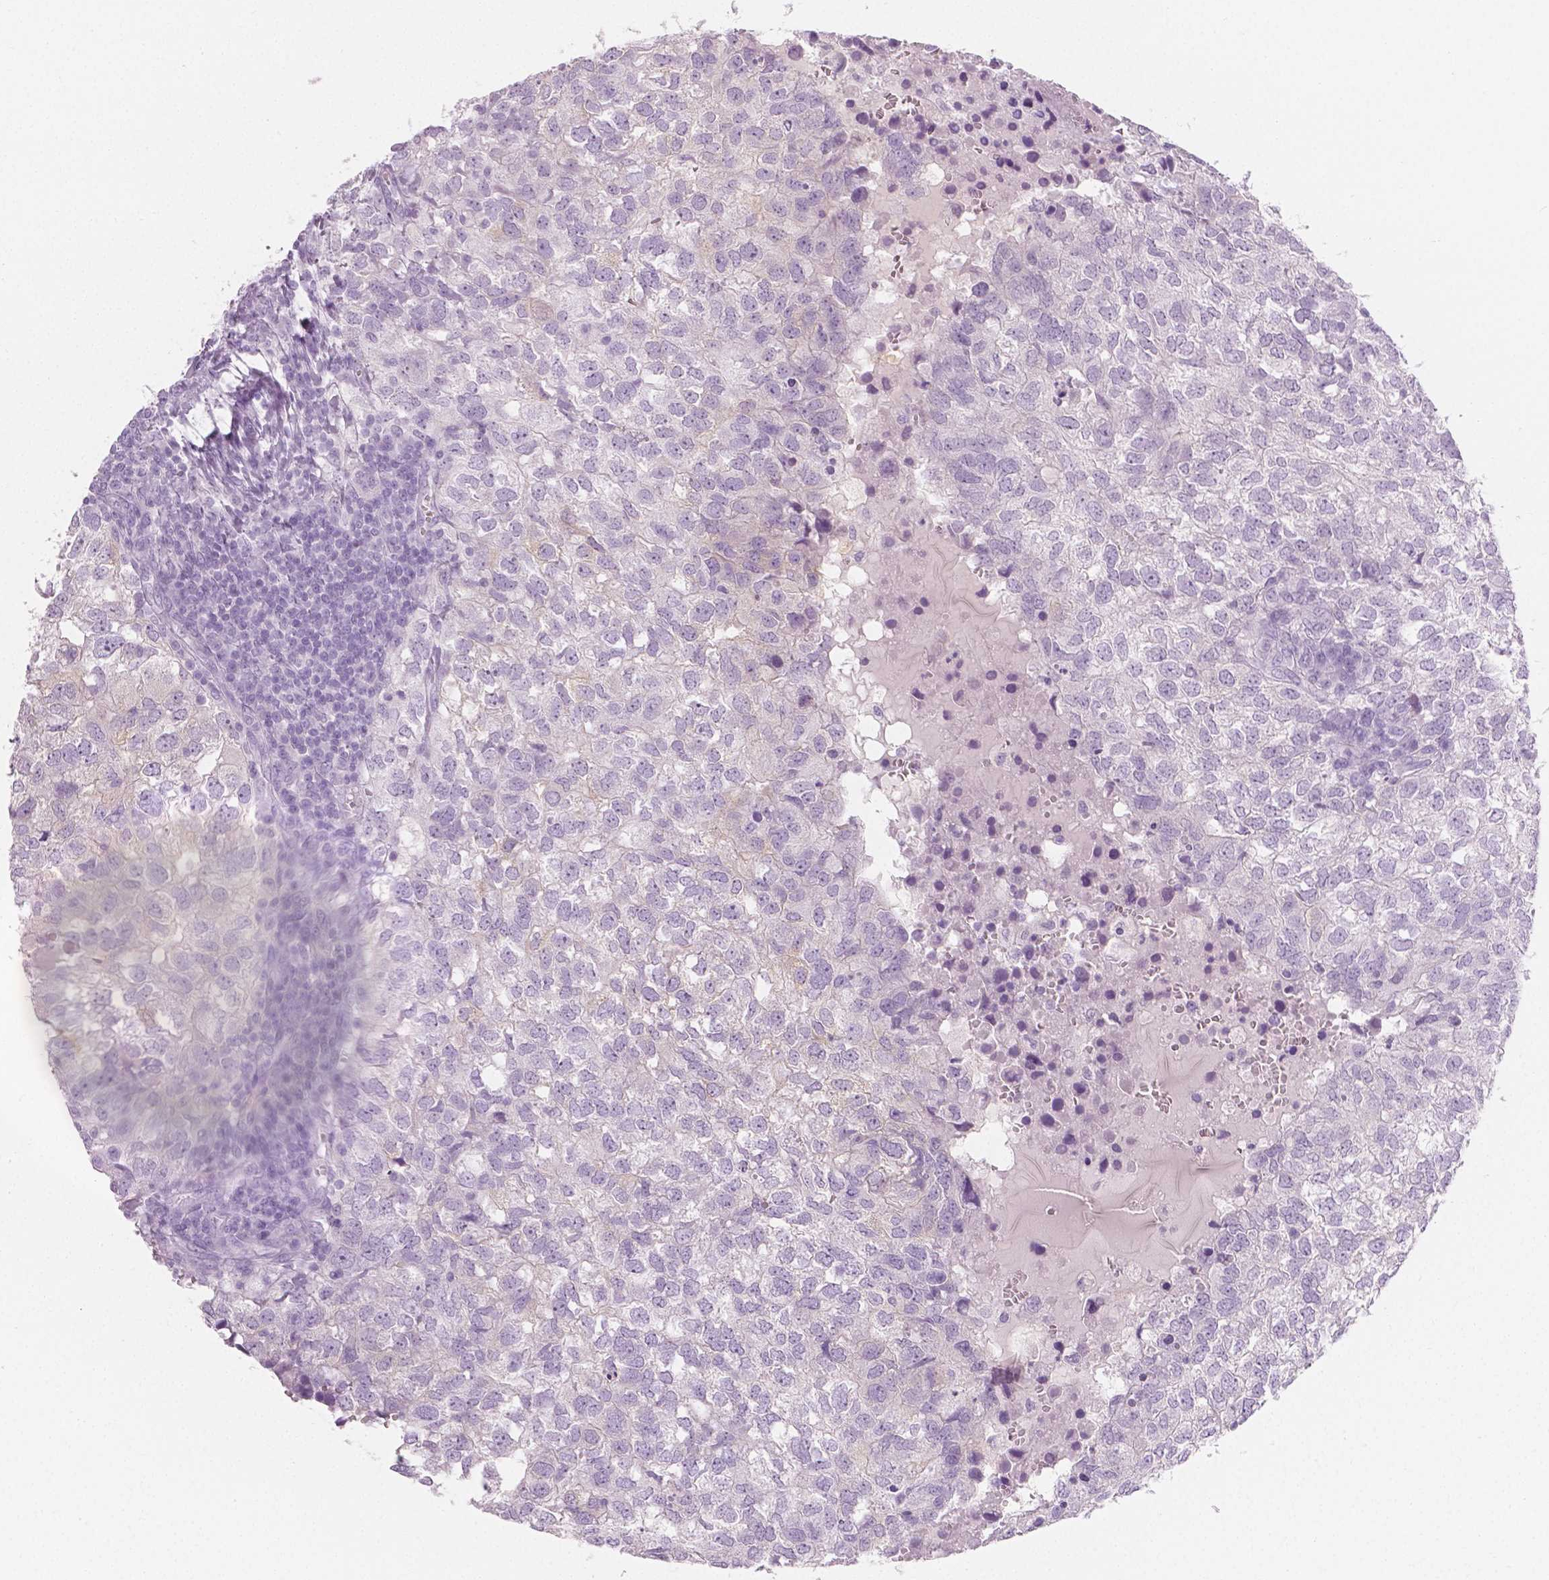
{"staining": {"intensity": "negative", "quantity": "none", "location": "none"}, "tissue": "breast cancer", "cell_type": "Tumor cells", "image_type": "cancer", "snomed": [{"axis": "morphology", "description": "Duct carcinoma"}, {"axis": "topography", "description": "Breast"}], "caption": "Immunohistochemical staining of breast cancer exhibits no significant expression in tumor cells.", "gene": "PLIN4", "patient": {"sex": "female", "age": 30}}